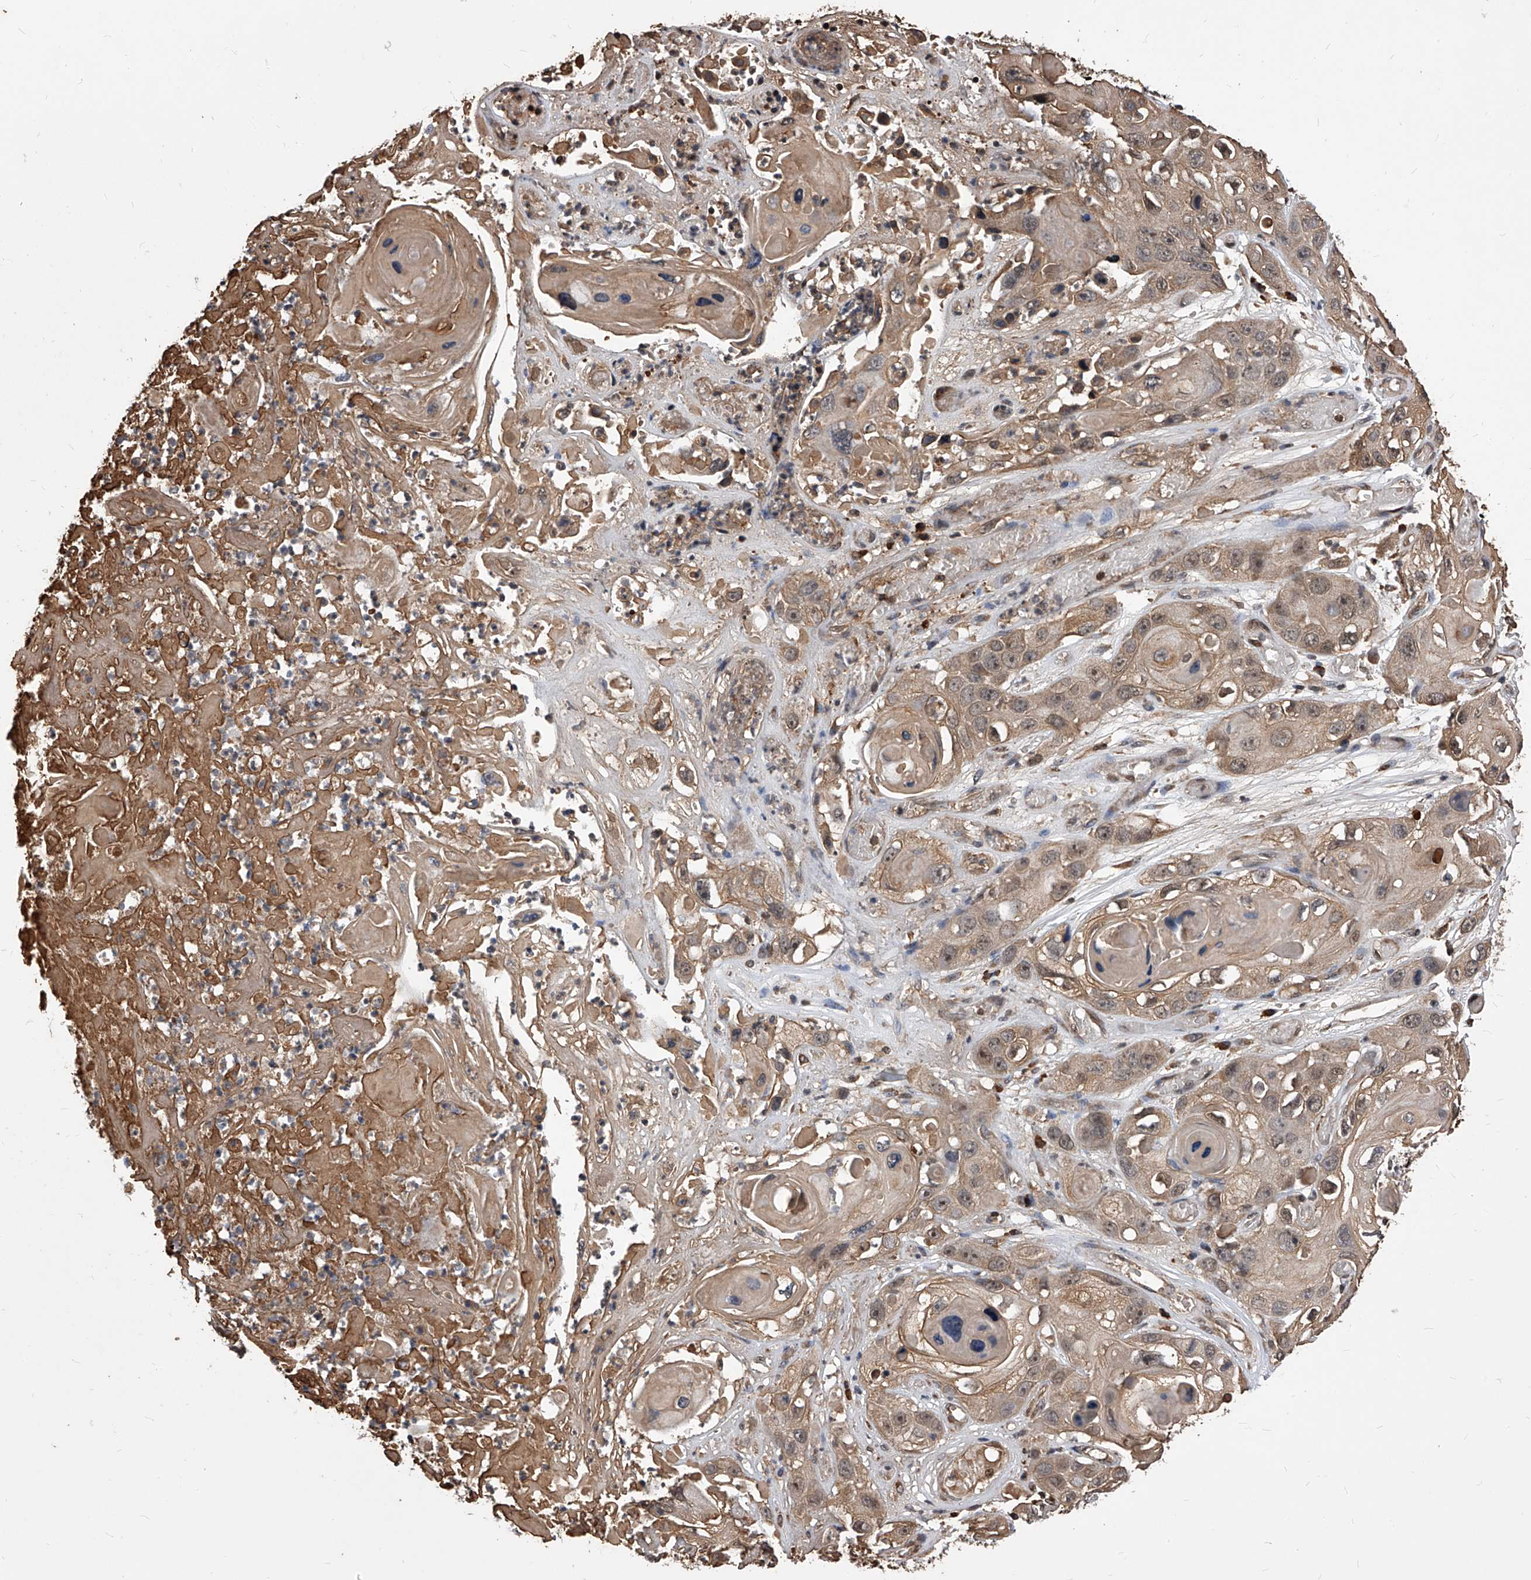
{"staining": {"intensity": "weak", "quantity": ">75%", "location": "cytoplasmic/membranous,nuclear"}, "tissue": "skin cancer", "cell_type": "Tumor cells", "image_type": "cancer", "snomed": [{"axis": "morphology", "description": "Squamous cell carcinoma, NOS"}, {"axis": "topography", "description": "Skin"}], "caption": "Squamous cell carcinoma (skin) stained with a protein marker displays weak staining in tumor cells.", "gene": "ID1", "patient": {"sex": "male", "age": 55}}